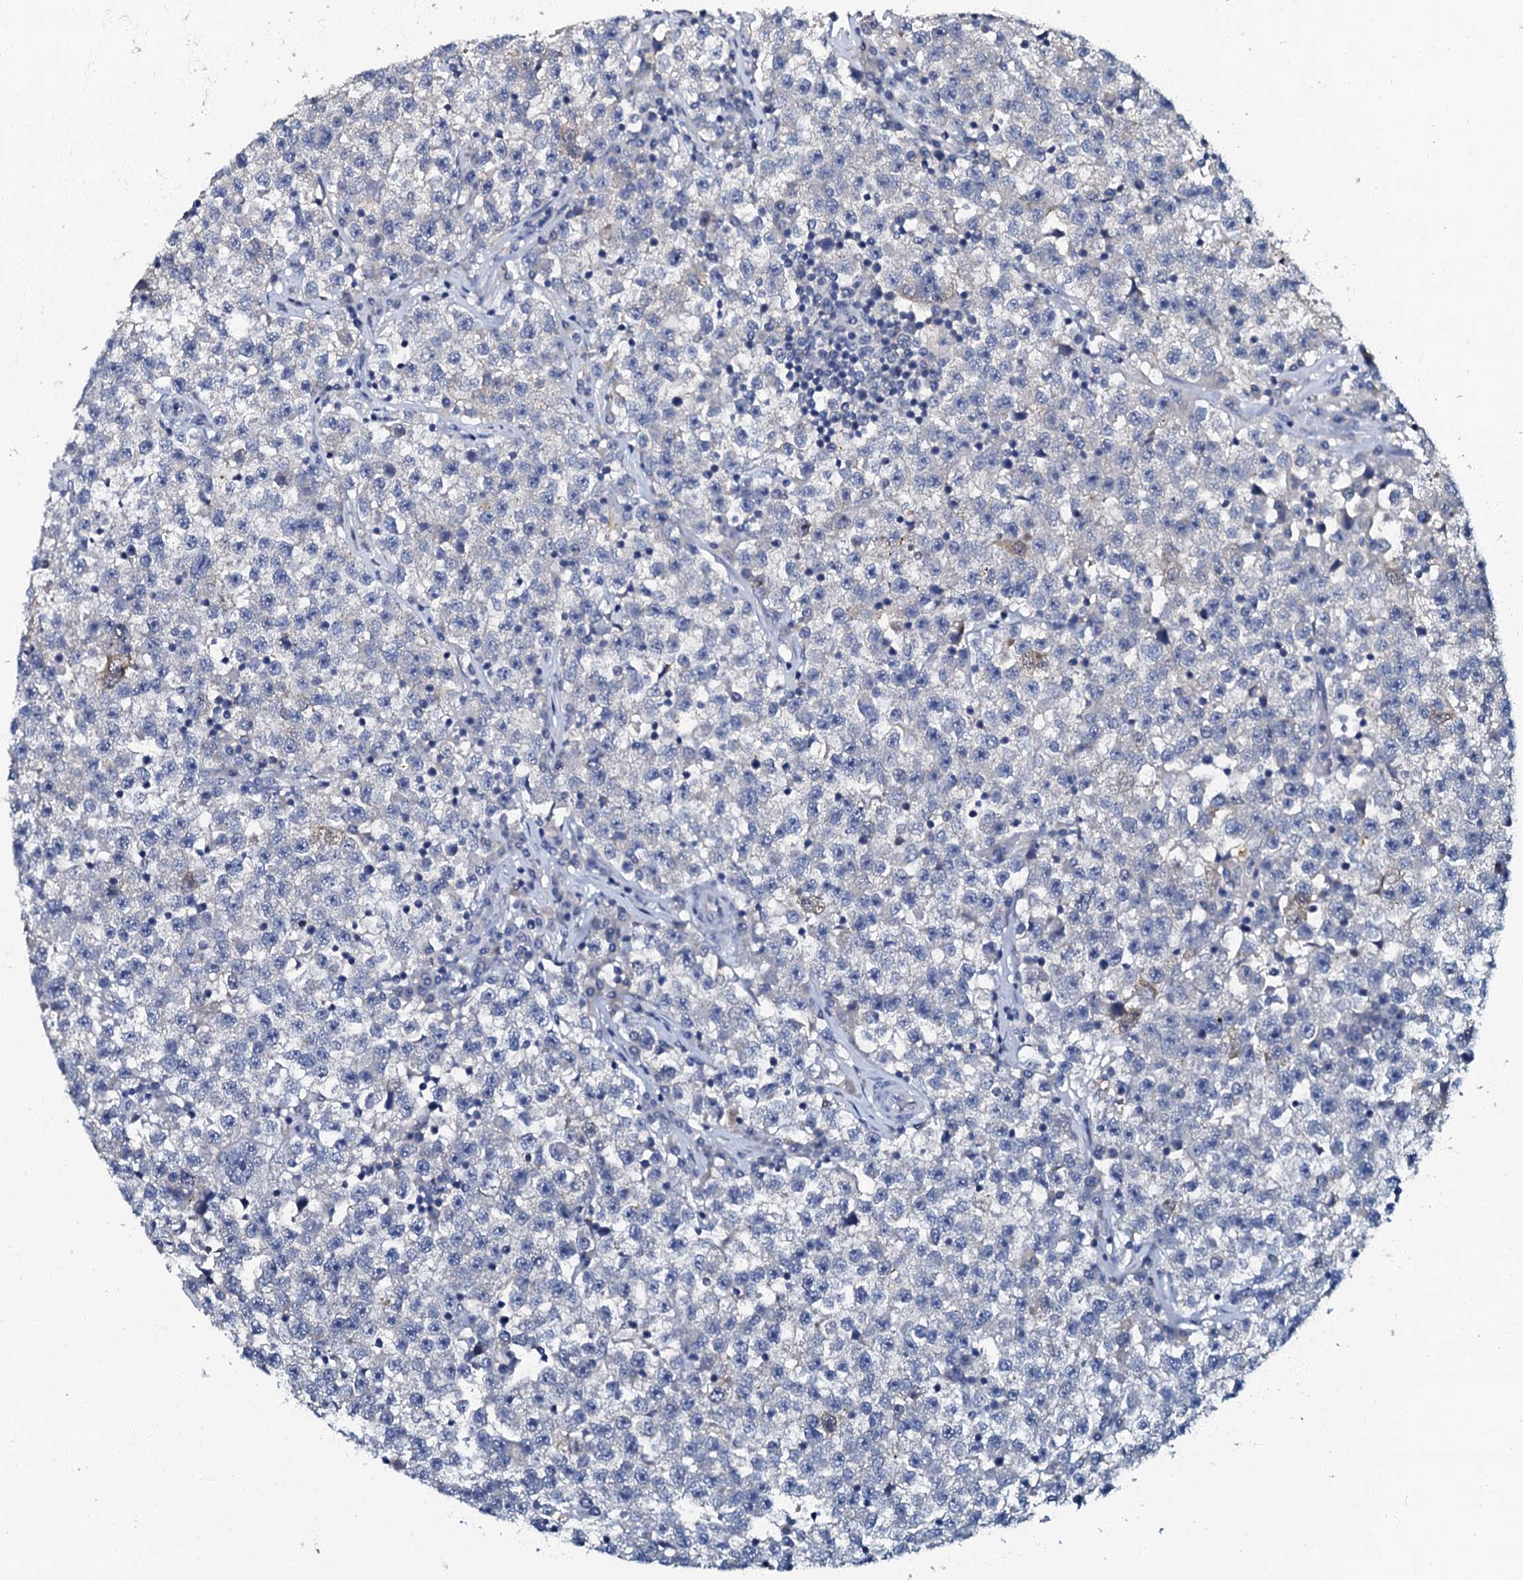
{"staining": {"intensity": "negative", "quantity": "none", "location": "none"}, "tissue": "testis cancer", "cell_type": "Tumor cells", "image_type": "cancer", "snomed": [{"axis": "morphology", "description": "Seminoma, NOS"}, {"axis": "topography", "description": "Testis"}], "caption": "IHC micrograph of neoplastic tissue: testis seminoma stained with DAB demonstrates no significant protein expression in tumor cells. Nuclei are stained in blue.", "gene": "OLAH", "patient": {"sex": "male", "age": 22}}